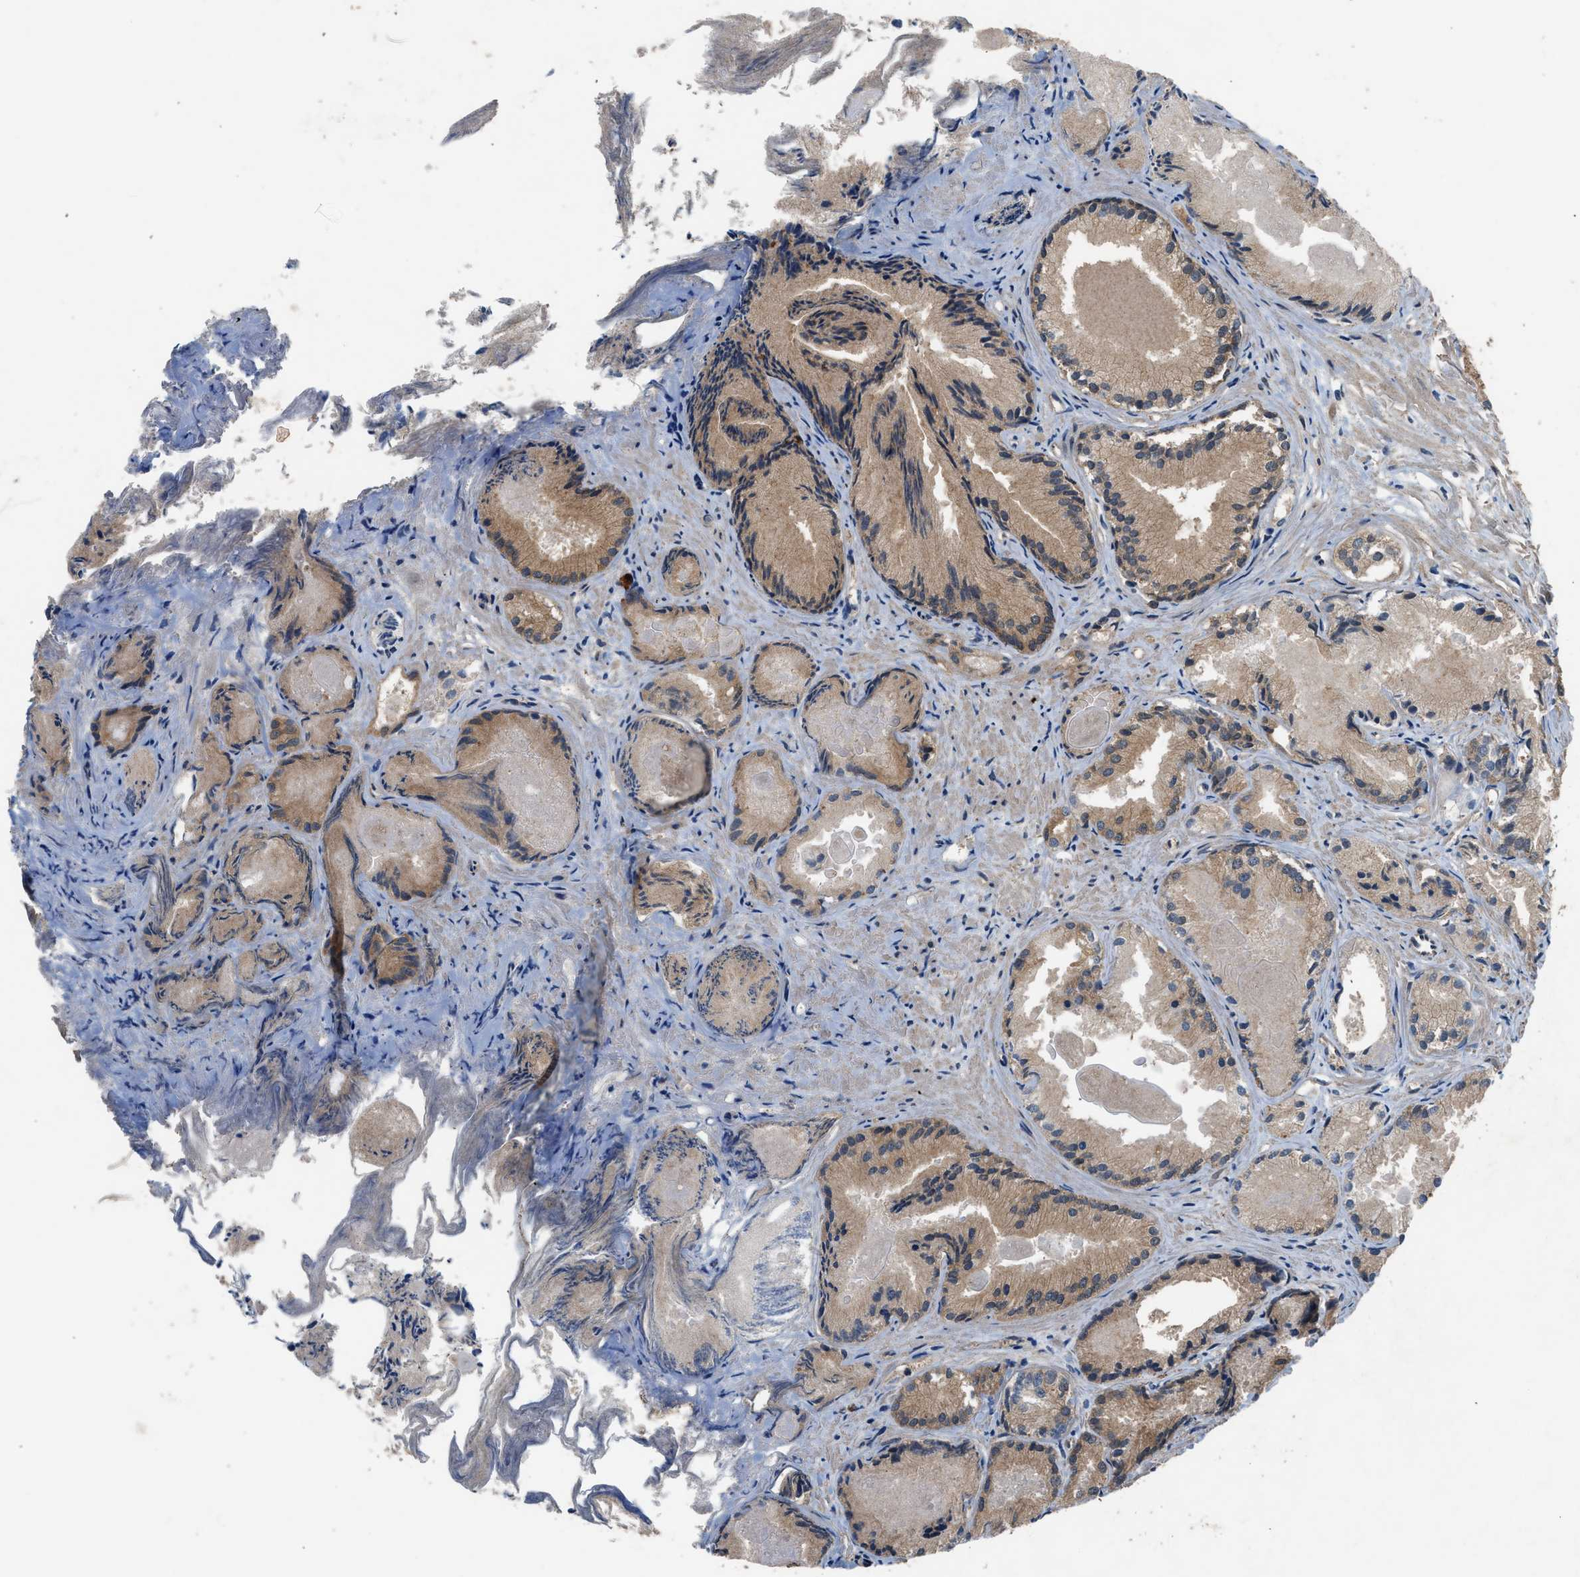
{"staining": {"intensity": "weak", "quantity": ">75%", "location": "cytoplasmic/membranous"}, "tissue": "prostate cancer", "cell_type": "Tumor cells", "image_type": "cancer", "snomed": [{"axis": "morphology", "description": "Adenocarcinoma, Low grade"}, {"axis": "topography", "description": "Prostate"}], "caption": "Immunohistochemical staining of human prostate cancer reveals weak cytoplasmic/membranous protein positivity in approximately >75% of tumor cells.", "gene": "OXSR1", "patient": {"sex": "male", "age": 72}}